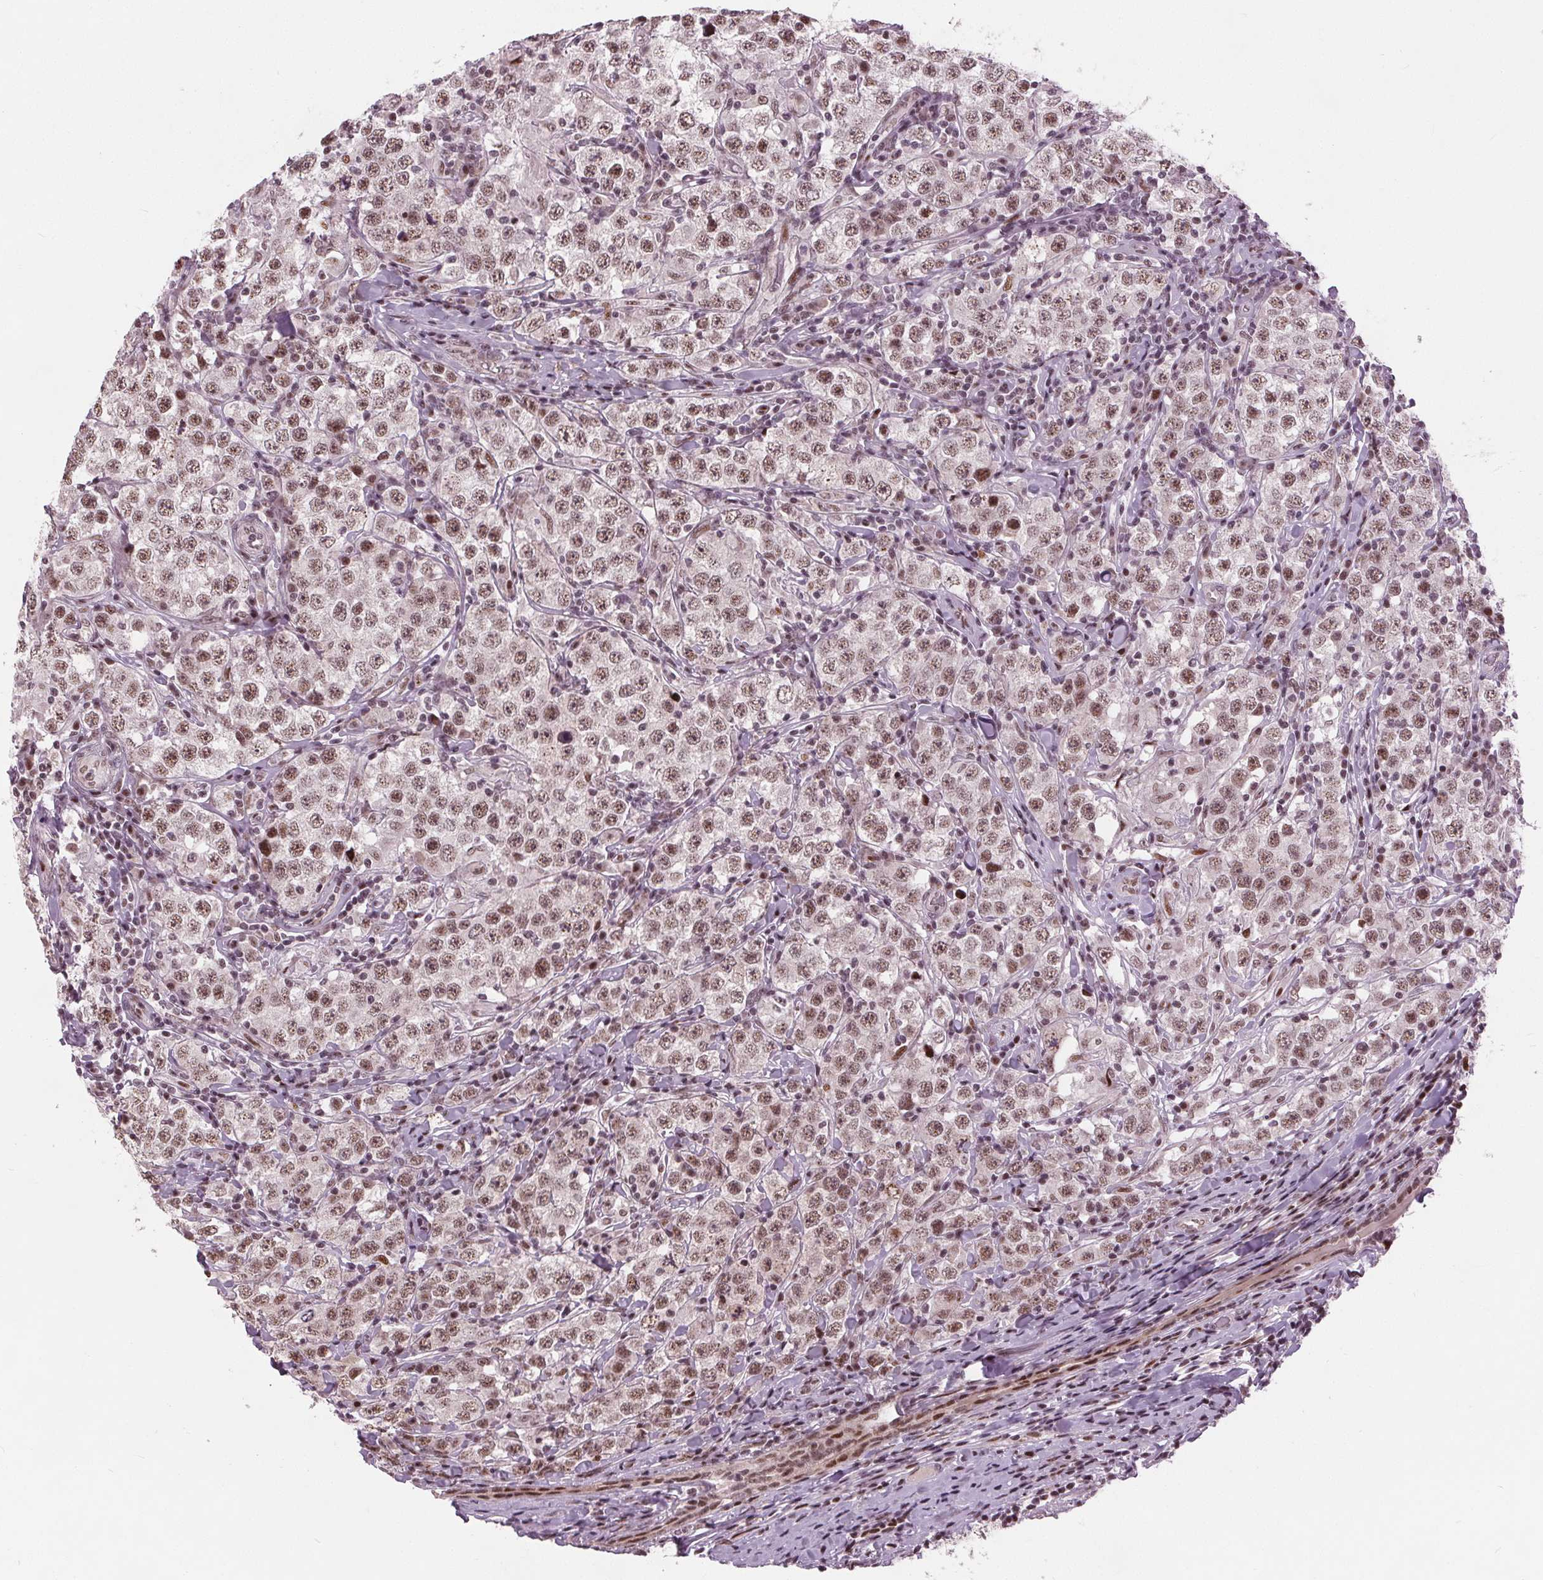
{"staining": {"intensity": "moderate", "quantity": ">75%", "location": "nuclear"}, "tissue": "testis cancer", "cell_type": "Tumor cells", "image_type": "cancer", "snomed": [{"axis": "morphology", "description": "Seminoma, NOS"}, {"axis": "morphology", "description": "Carcinoma, Embryonal, NOS"}, {"axis": "topography", "description": "Testis"}], "caption": "Protein expression analysis of human embryonal carcinoma (testis) reveals moderate nuclear staining in about >75% of tumor cells. (Brightfield microscopy of DAB IHC at high magnification).", "gene": "TTC34", "patient": {"sex": "male", "age": 41}}